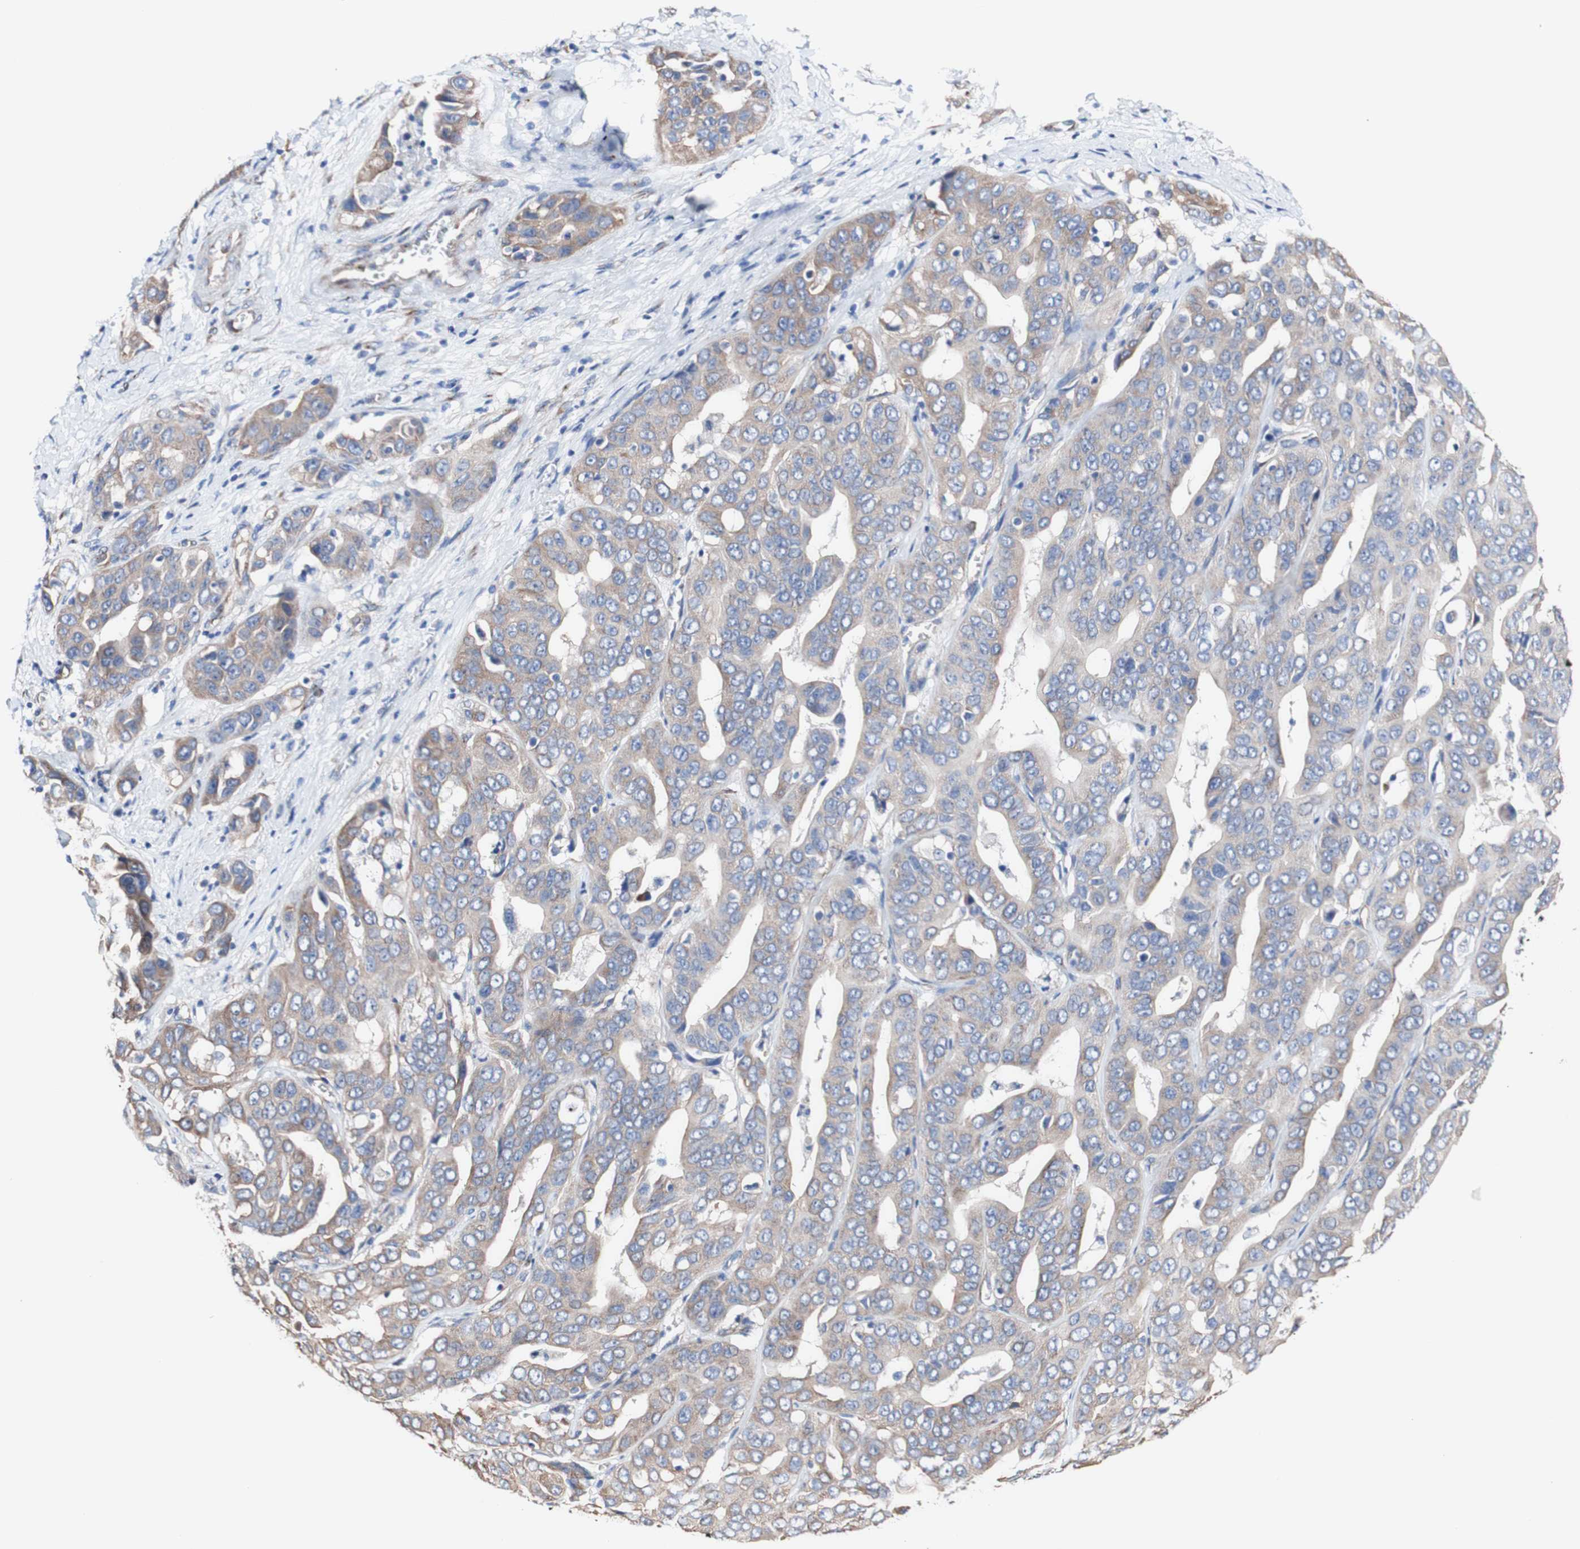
{"staining": {"intensity": "weak", "quantity": ">75%", "location": "cytoplasmic/membranous"}, "tissue": "liver cancer", "cell_type": "Tumor cells", "image_type": "cancer", "snomed": [{"axis": "morphology", "description": "Cholangiocarcinoma"}, {"axis": "topography", "description": "Liver"}], "caption": "The micrograph displays a brown stain indicating the presence of a protein in the cytoplasmic/membranous of tumor cells in liver cancer (cholangiocarcinoma). (DAB = brown stain, brightfield microscopy at high magnification).", "gene": "LRIG3", "patient": {"sex": "female", "age": 52}}